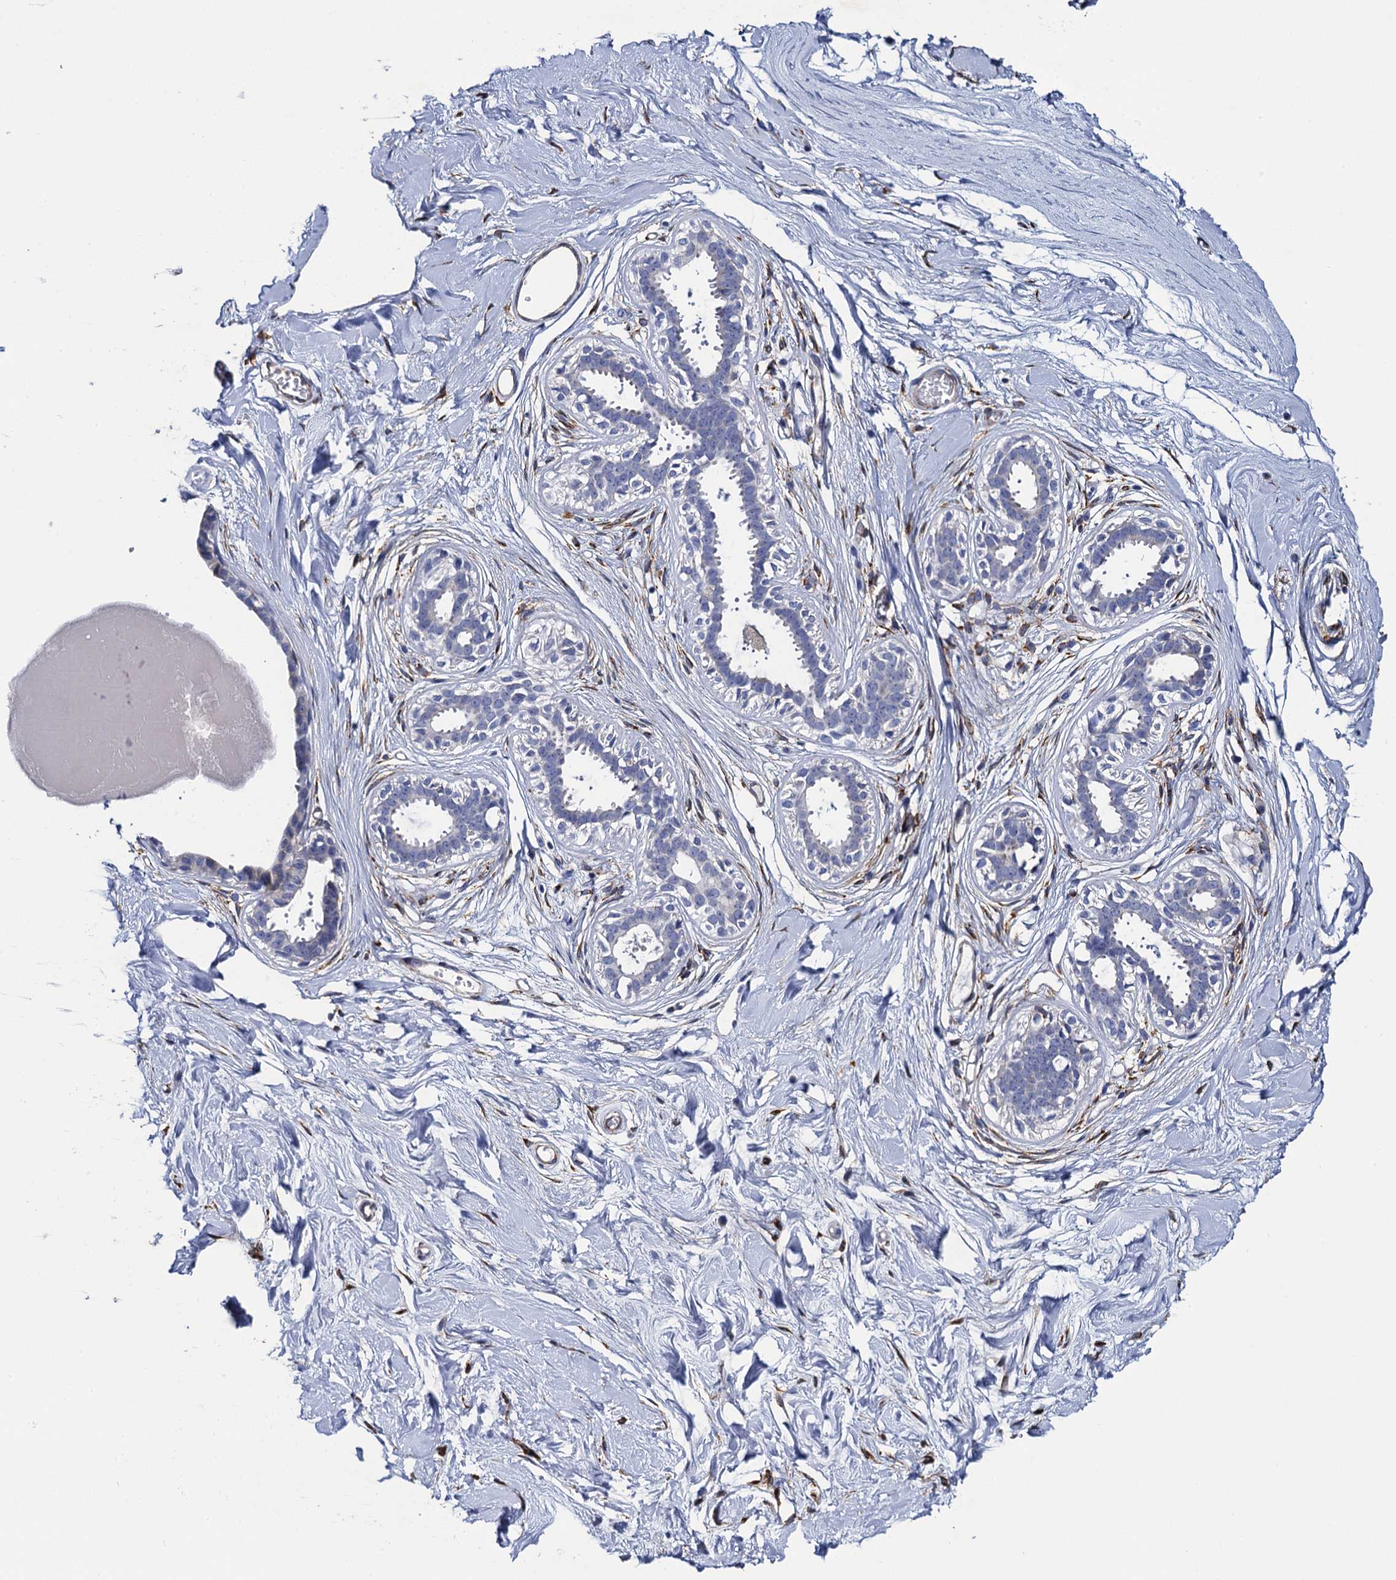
{"staining": {"intensity": "negative", "quantity": "none", "location": "none"}, "tissue": "breast", "cell_type": "Adipocytes", "image_type": "normal", "snomed": [{"axis": "morphology", "description": "Normal tissue, NOS"}, {"axis": "topography", "description": "Breast"}], "caption": "Image shows no significant protein staining in adipocytes of normal breast. The staining is performed using DAB (3,3'-diaminobenzidine) brown chromogen with nuclei counter-stained in using hematoxylin.", "gene": "POGLUT3", "patient": {"sex": "female", "age": 45}}